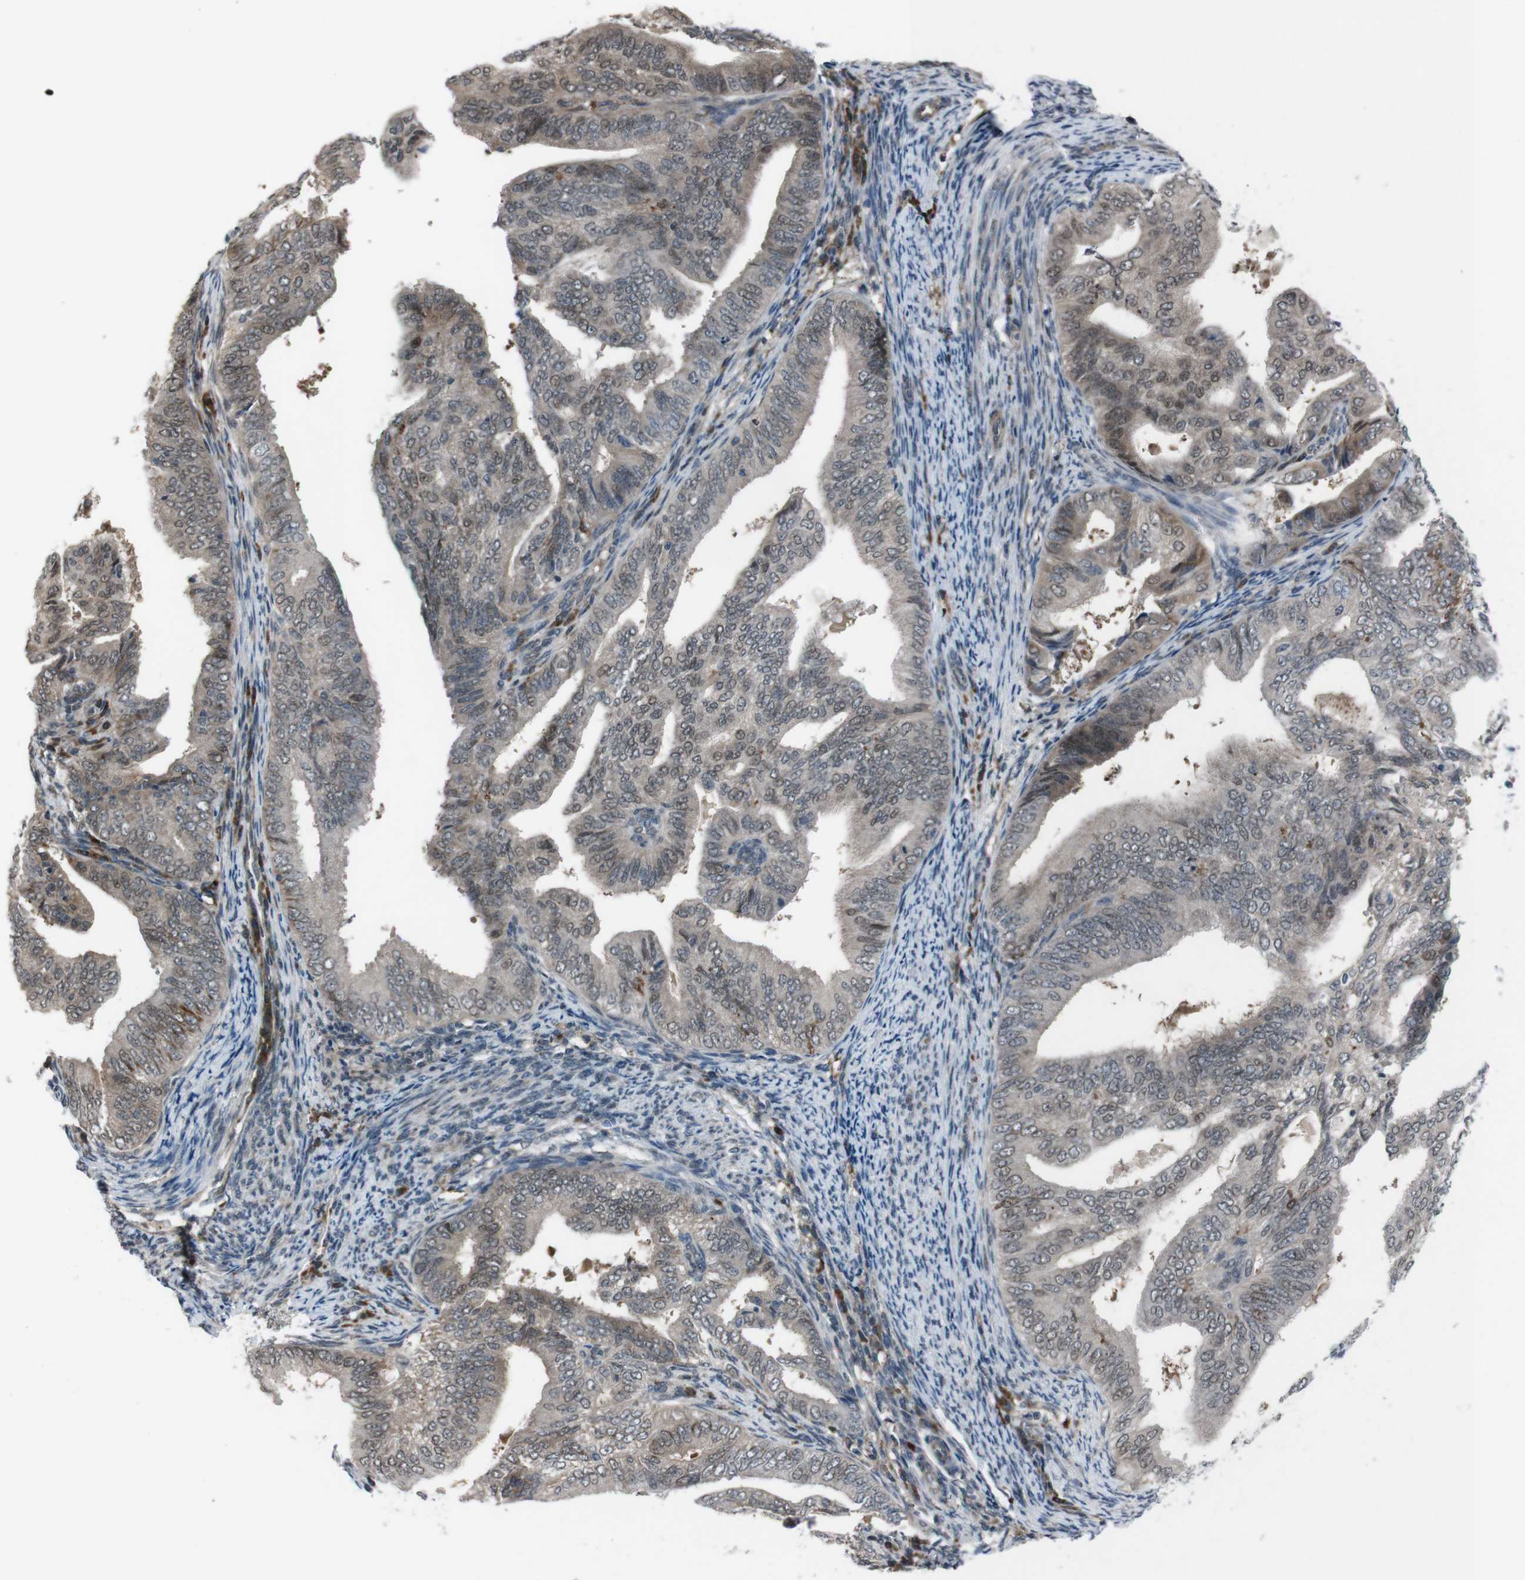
{"staining": {"intensity": "weak", "quantity": ">75%", "location": "cytoplasmic/membranous,nuclear"}, "tissue": "endometrial cancer", "cell_type": "Tumor cells", "image_type": "cancer", "snomed": [{"axis": "morphology", "description": "Adenocarcinoma, NOS"}, {"axis": "topography", "description": "Endometrium"}], "caption": "Immunohistochemical staining of human adenocarcinoma (endometrial) demonstrates weak cytoplasmic/membranous and nuclear protein positivity in approximately >75% of tumor cells.", "gene": "SS18L1", "patient": {"sex": "female", "age": 58}}